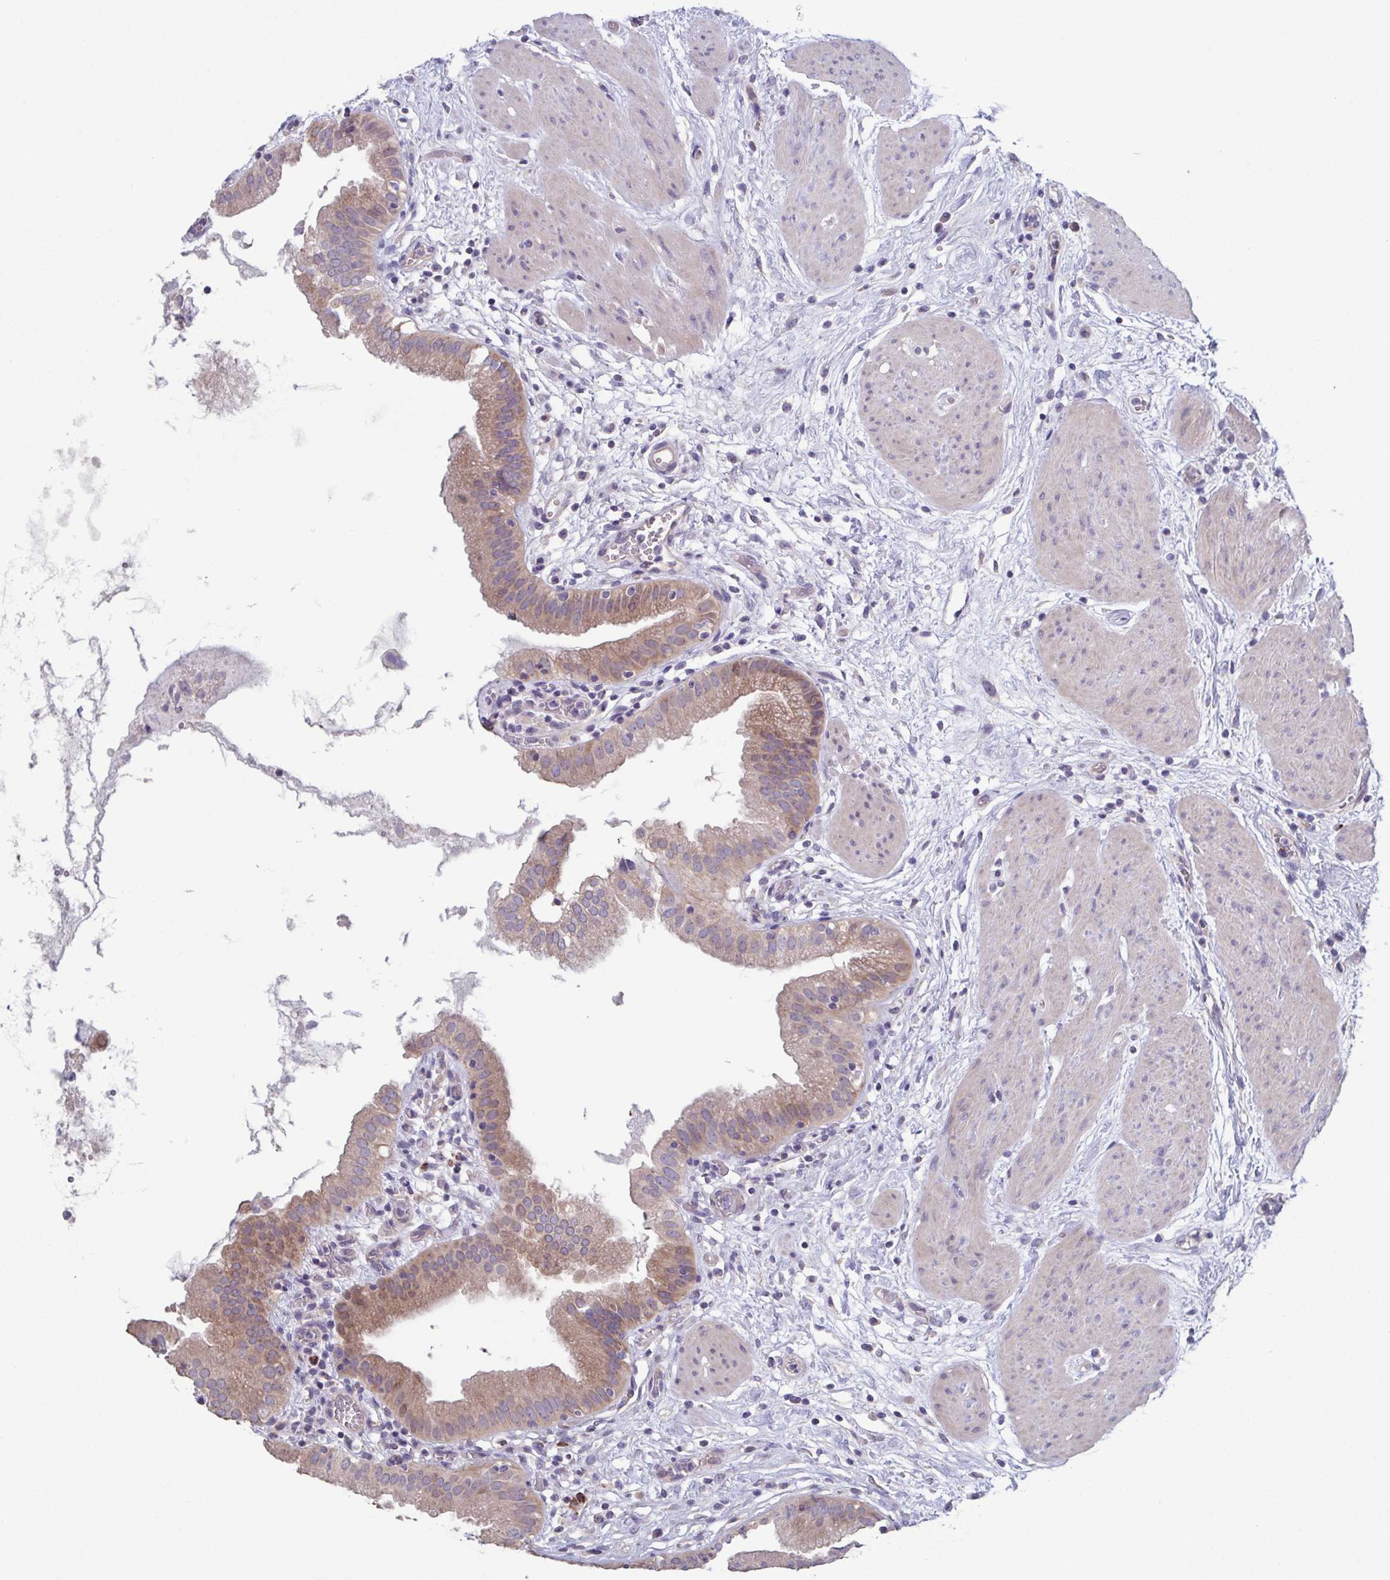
{"staining": {"intensity": "weak", "quantity": ">75%", "location": "cytoplasmic/membranous"}, "tissue": "gallbladder", "cell_type": "Glandular cells", "image_type": "normal", "snomed": [{"axis": "morphology", "description": "Normal tissue, NOS"}, {"axis": "topography", "description": "Gallbladder"}], "caption": "IHC histopathology image of unremarkable gallbladder: gallbladder stained using immunohistochemistry displays low levels of weak protein expression localized specifically in the cytoplasmic/membranous of glandular cells, appearing as a cytoplasmic/membranous brown color.", "gene": "GLDC", "patient": {"sex": "female", "age": 65}}